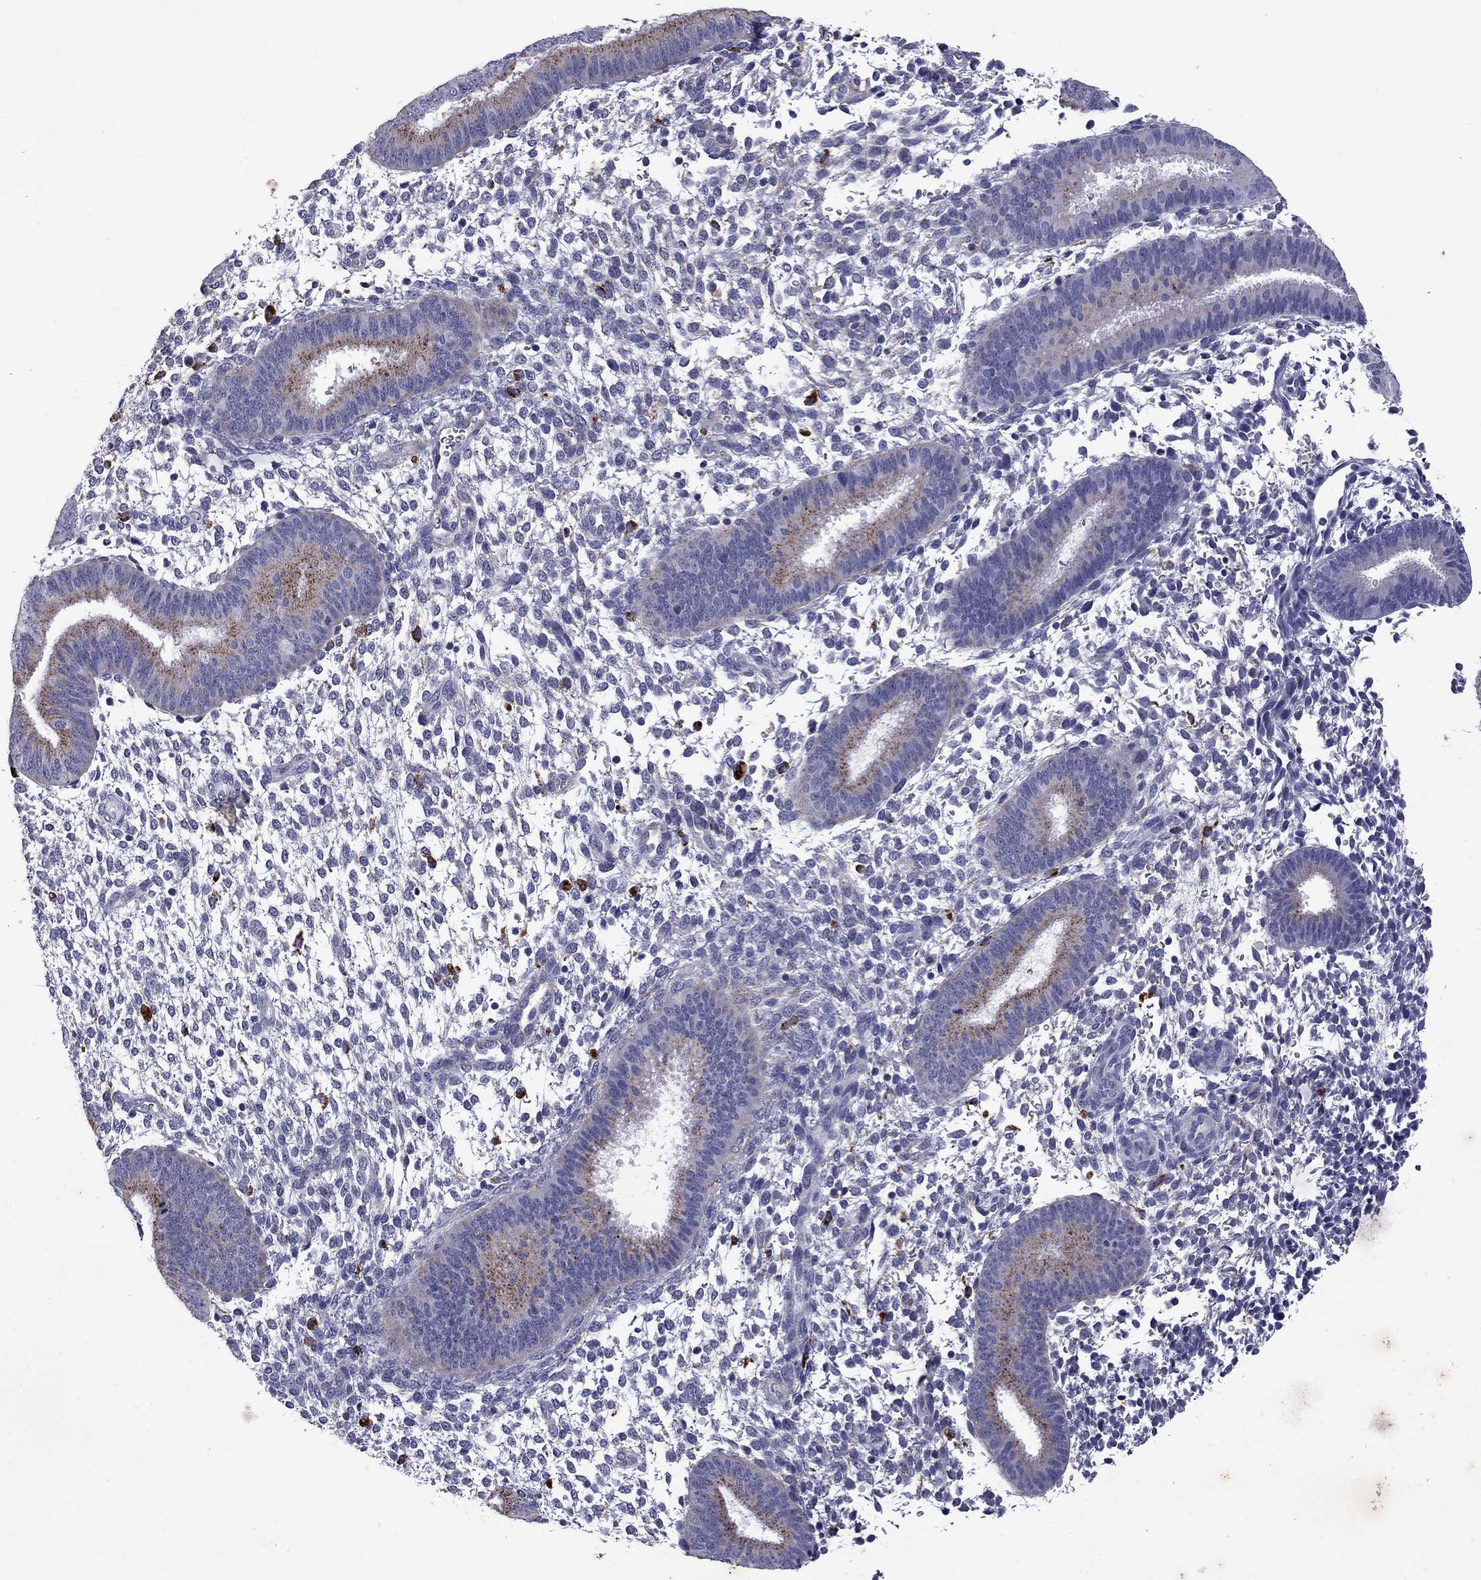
{"staining": {"intensity": "negative", "quantity": "none", "location": "none"}, "tissue": "endometrium", "cell_type": "Cells in endometrial stroma", "image_type": "normal", "snomed": [{"axis": "morphology", "description": "Normal tissue, NOS"}, {"axis": "topography", "description": "Endometrium"}], "caption": "Human endometrium stained for a protein using immunohistochemistry (IHC) displays no staining in cells in endometrial stroma.", "gene": "MADCAM1", "patient": {"sex": "female", "age": 39}}